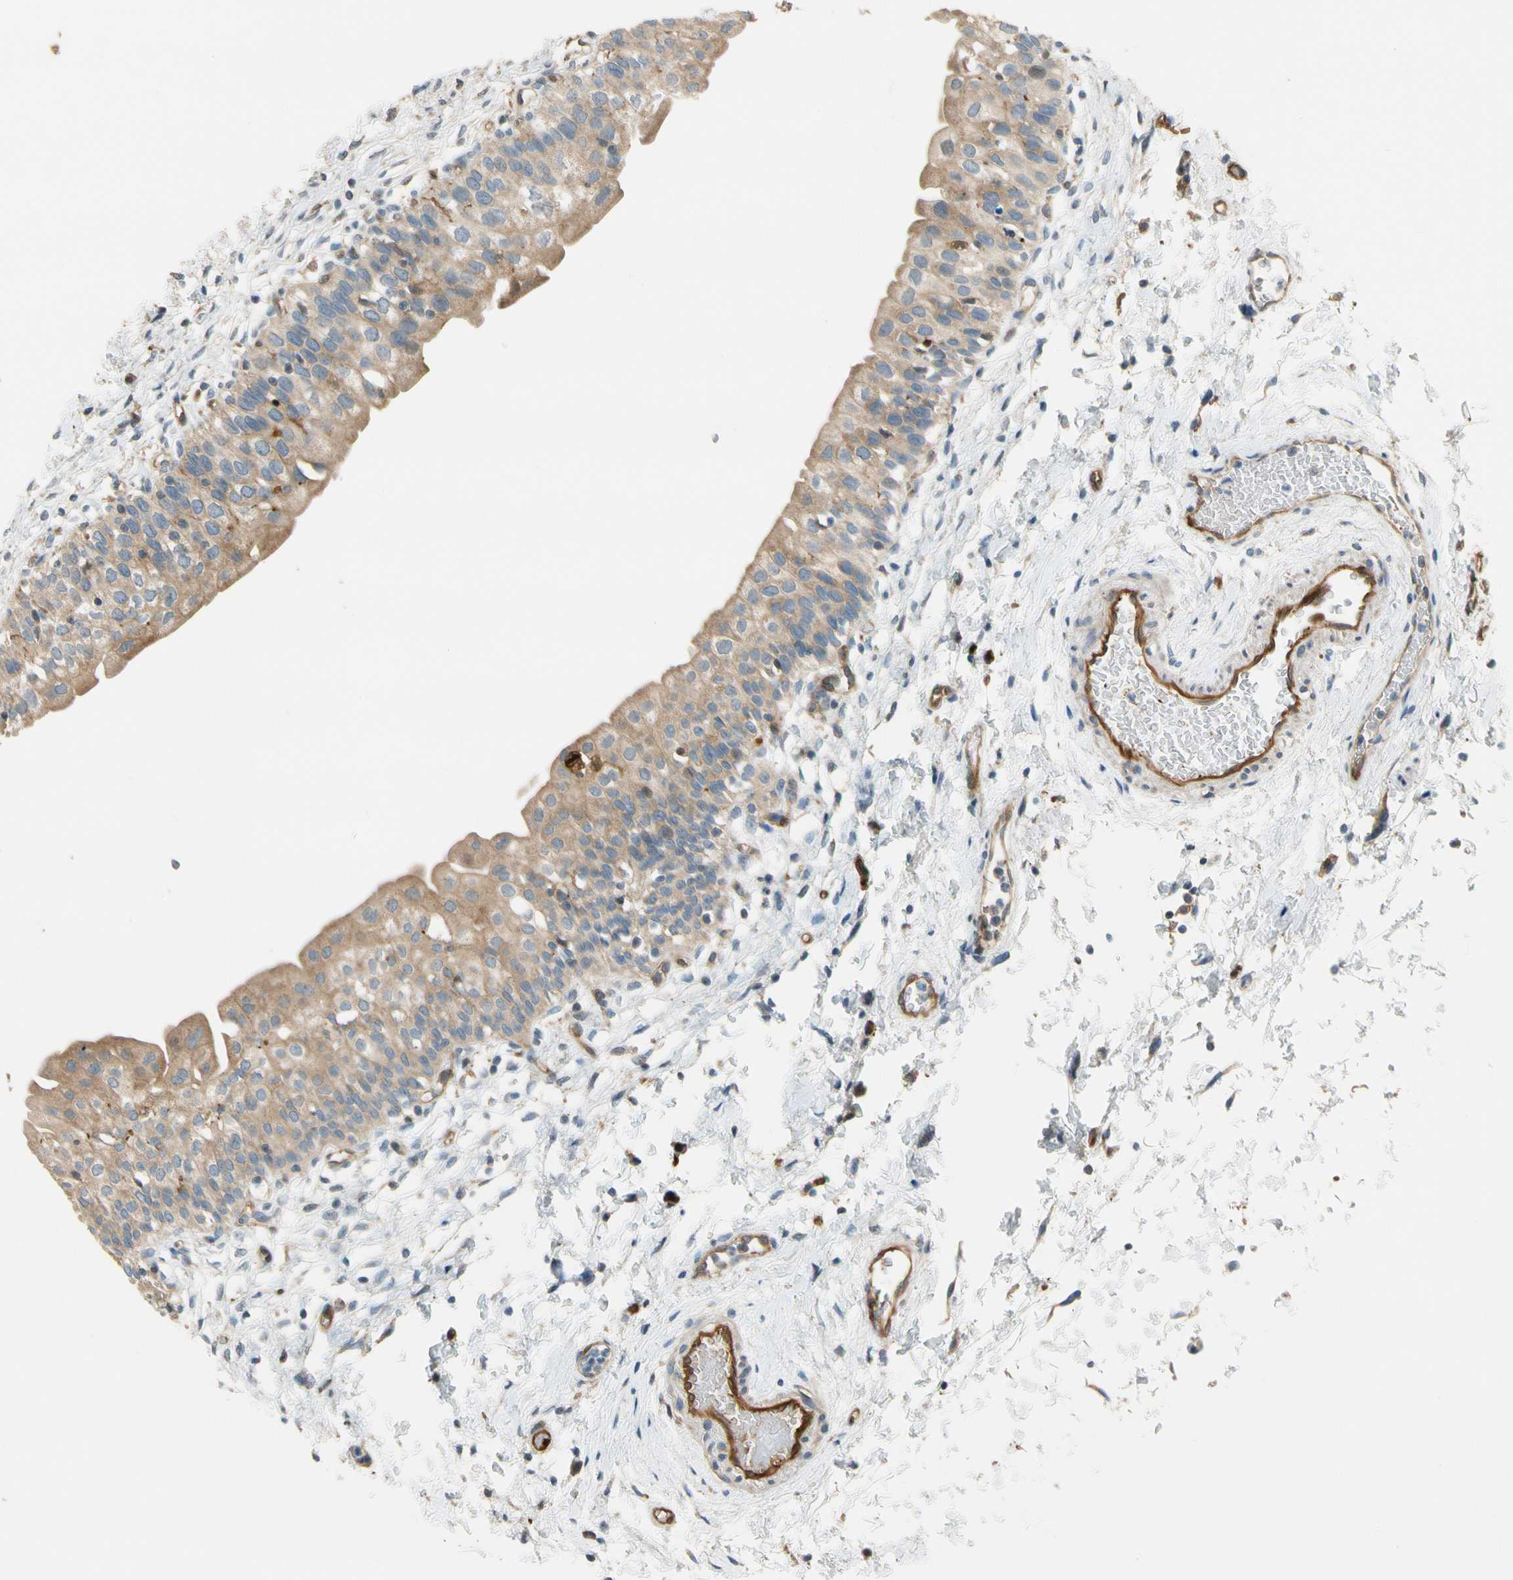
{"staining": {"intensity": "moderate", "quantity": ">75%", "location": "cytoplasmic/membranous"}, "tissue": "urinary bladder", "cell_type": "Urothelial cells", "image_type": "normal", "snomed": [{"axis": "morphology", "description": "Normal tissue, NOS"}, {"axis": "topography", "description": "Urinary bladder"}], "caption": "Moderate cytoplasmic/membranous staining for a protein is present in about >75% of urothelial cells of normal urinary bladder using IHC.", "gene": "PARP14", "patient": {"sex": "male", "age": 55}}